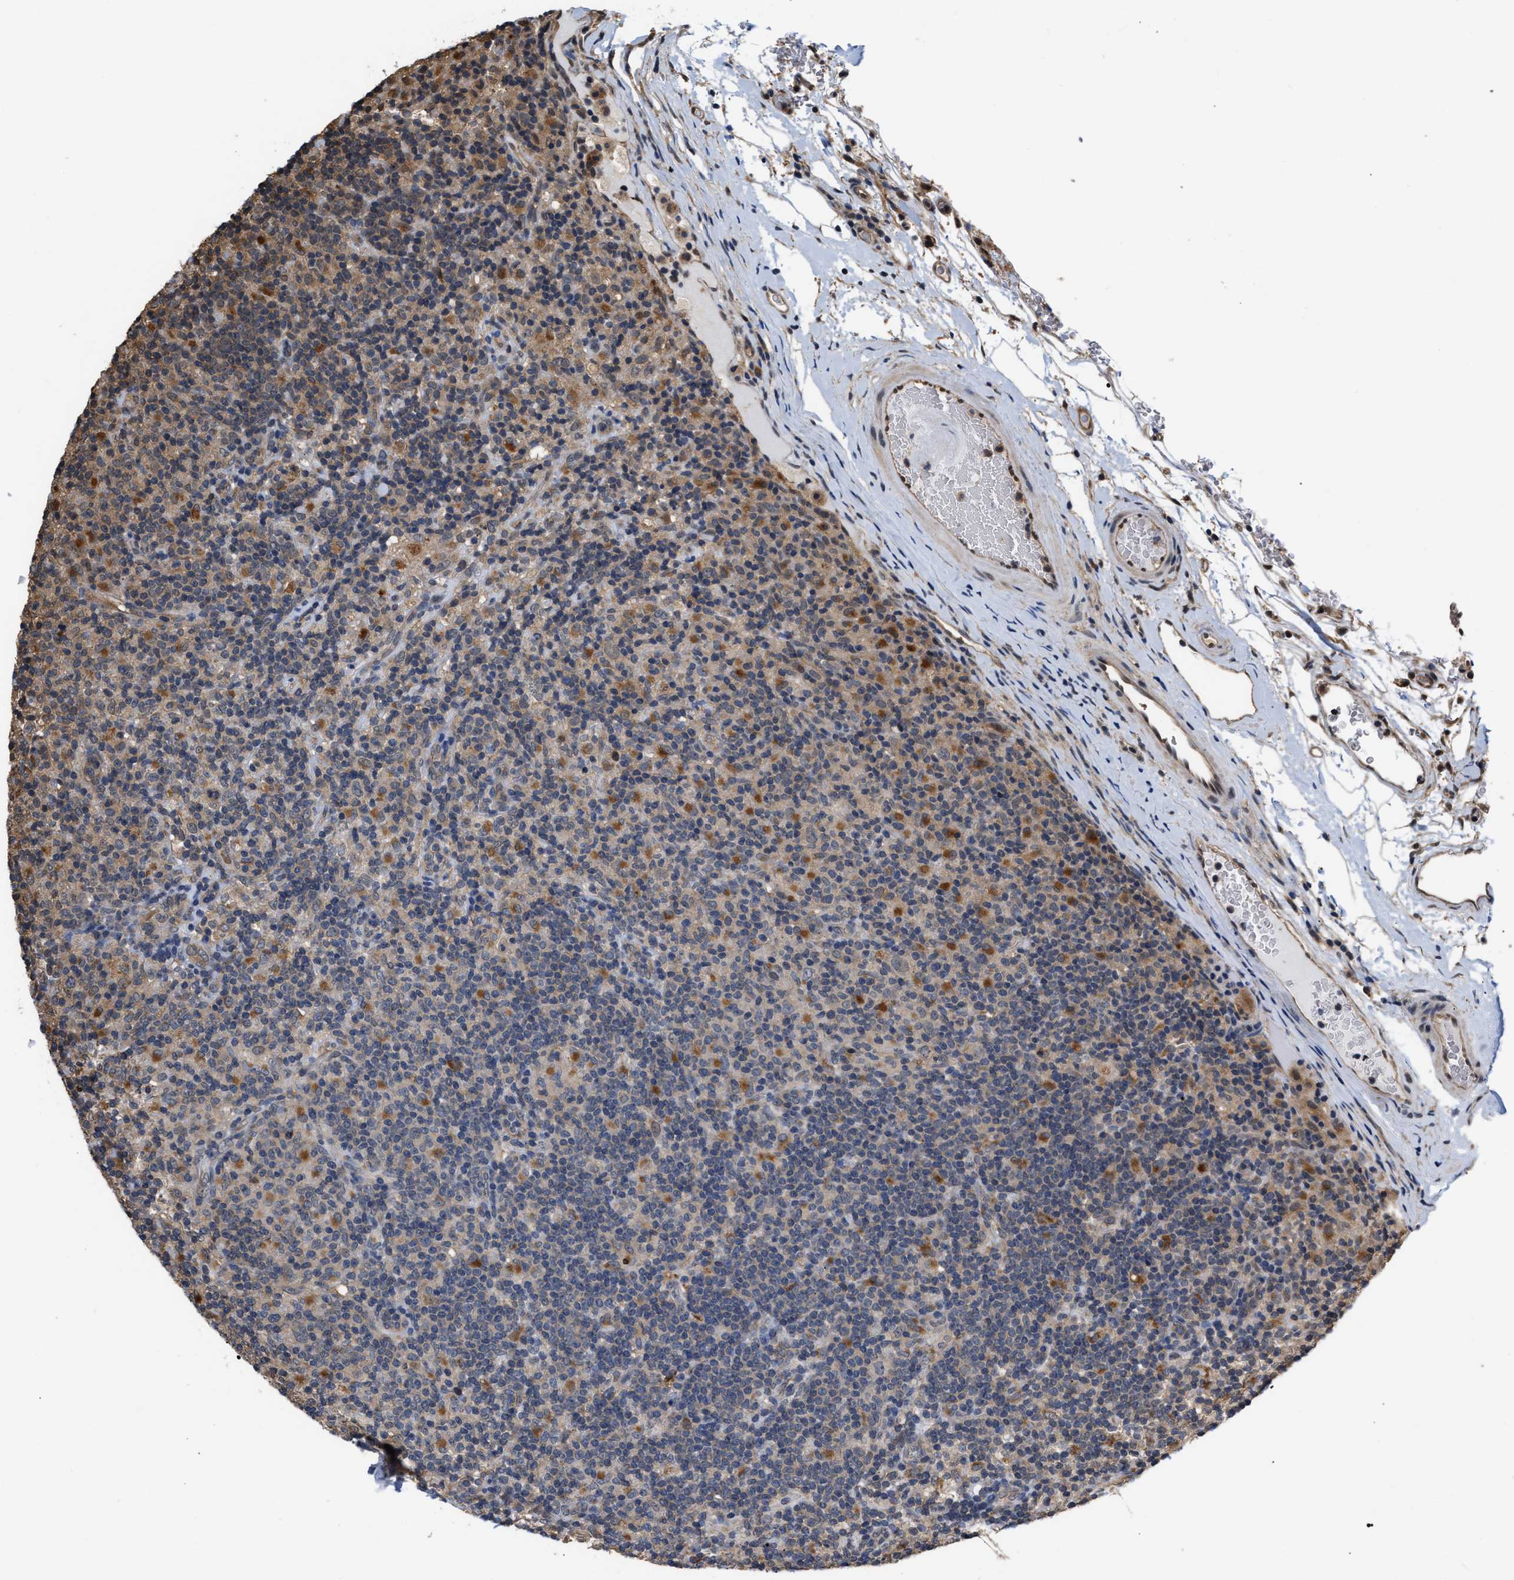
{"staining": {"intensity": "moderate", "quantity": "<25%", "location": "cytoplasmic/membranous"}, "tissue": "lymphoma", "cell_type": "Tumor cells", "image_type": "cancer", "snomed": [{"axis": "morphology", "description": "Hodgkin's disease, NOS"}, {"axis": "topography", "description": "Lymph node"}], "caption": "An immunohistochemistry photomicrograph of tumor tissue is shown. Protein staining in brown highlights moderate cytoplasmic/membranous positivity in lymphoma within tumor cells.", "gene": "SCAI", "patient": {"sex": "male", "age": 70}}